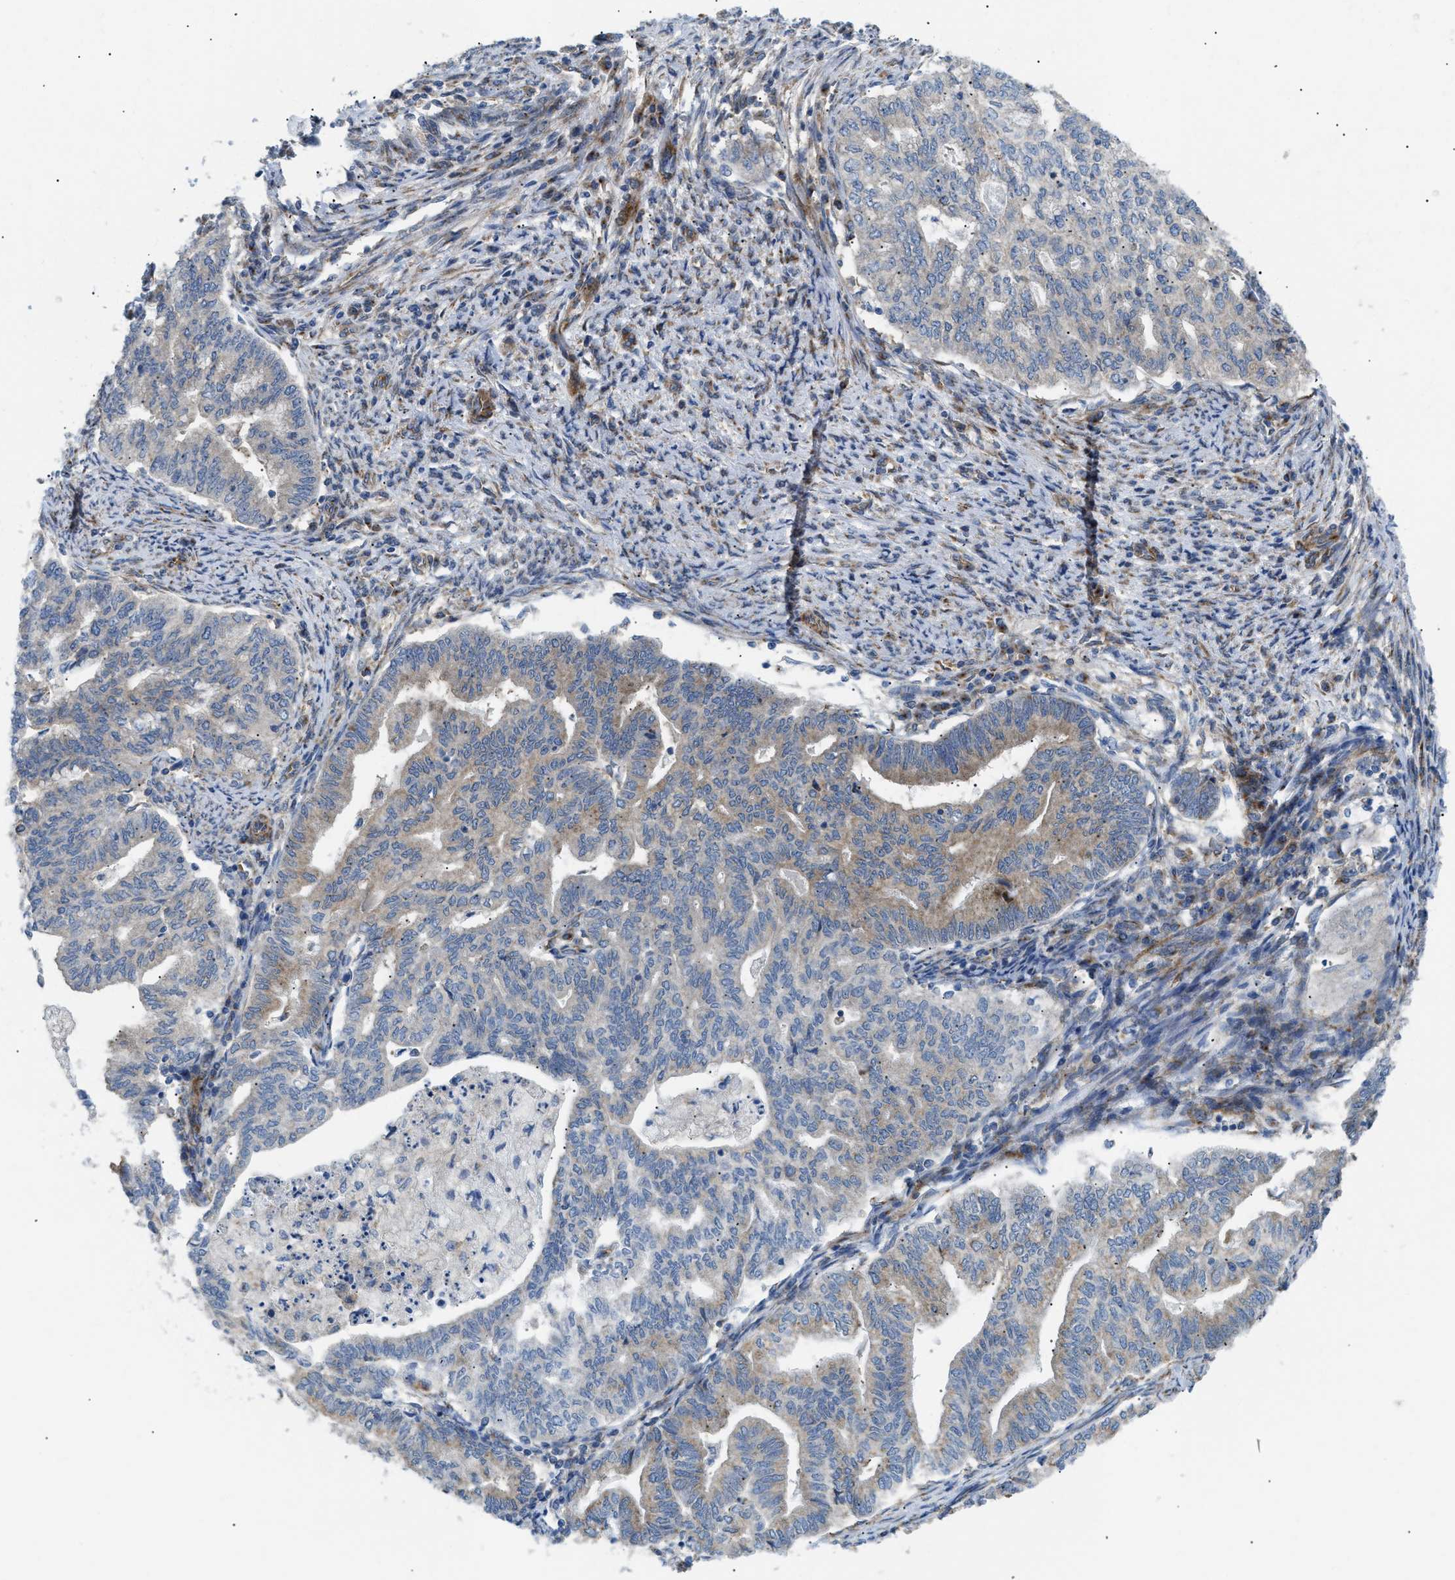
{"staining": {"intensity": "moderate", "quantity": "25%-75%", "location": "cytoplasmic/membranous"}, "tissue": "endometrial cancer", "cell_type": "Tumor cells", "image_type": "cancer", "snomed": [{"axis": "morphology", "description": "Adenocarcinoma, NOS"}, {"axis": "topography", "description": "Endometrium"}], "caption": "Protein expression by IHC shows moderate cytoplasmic/membranous staining in approximately 25%-75% of tumor cells in adenocarcinoma (endometrial).", "gene": "DCTN4", "patient": {"sex": "female", "age": 79}}